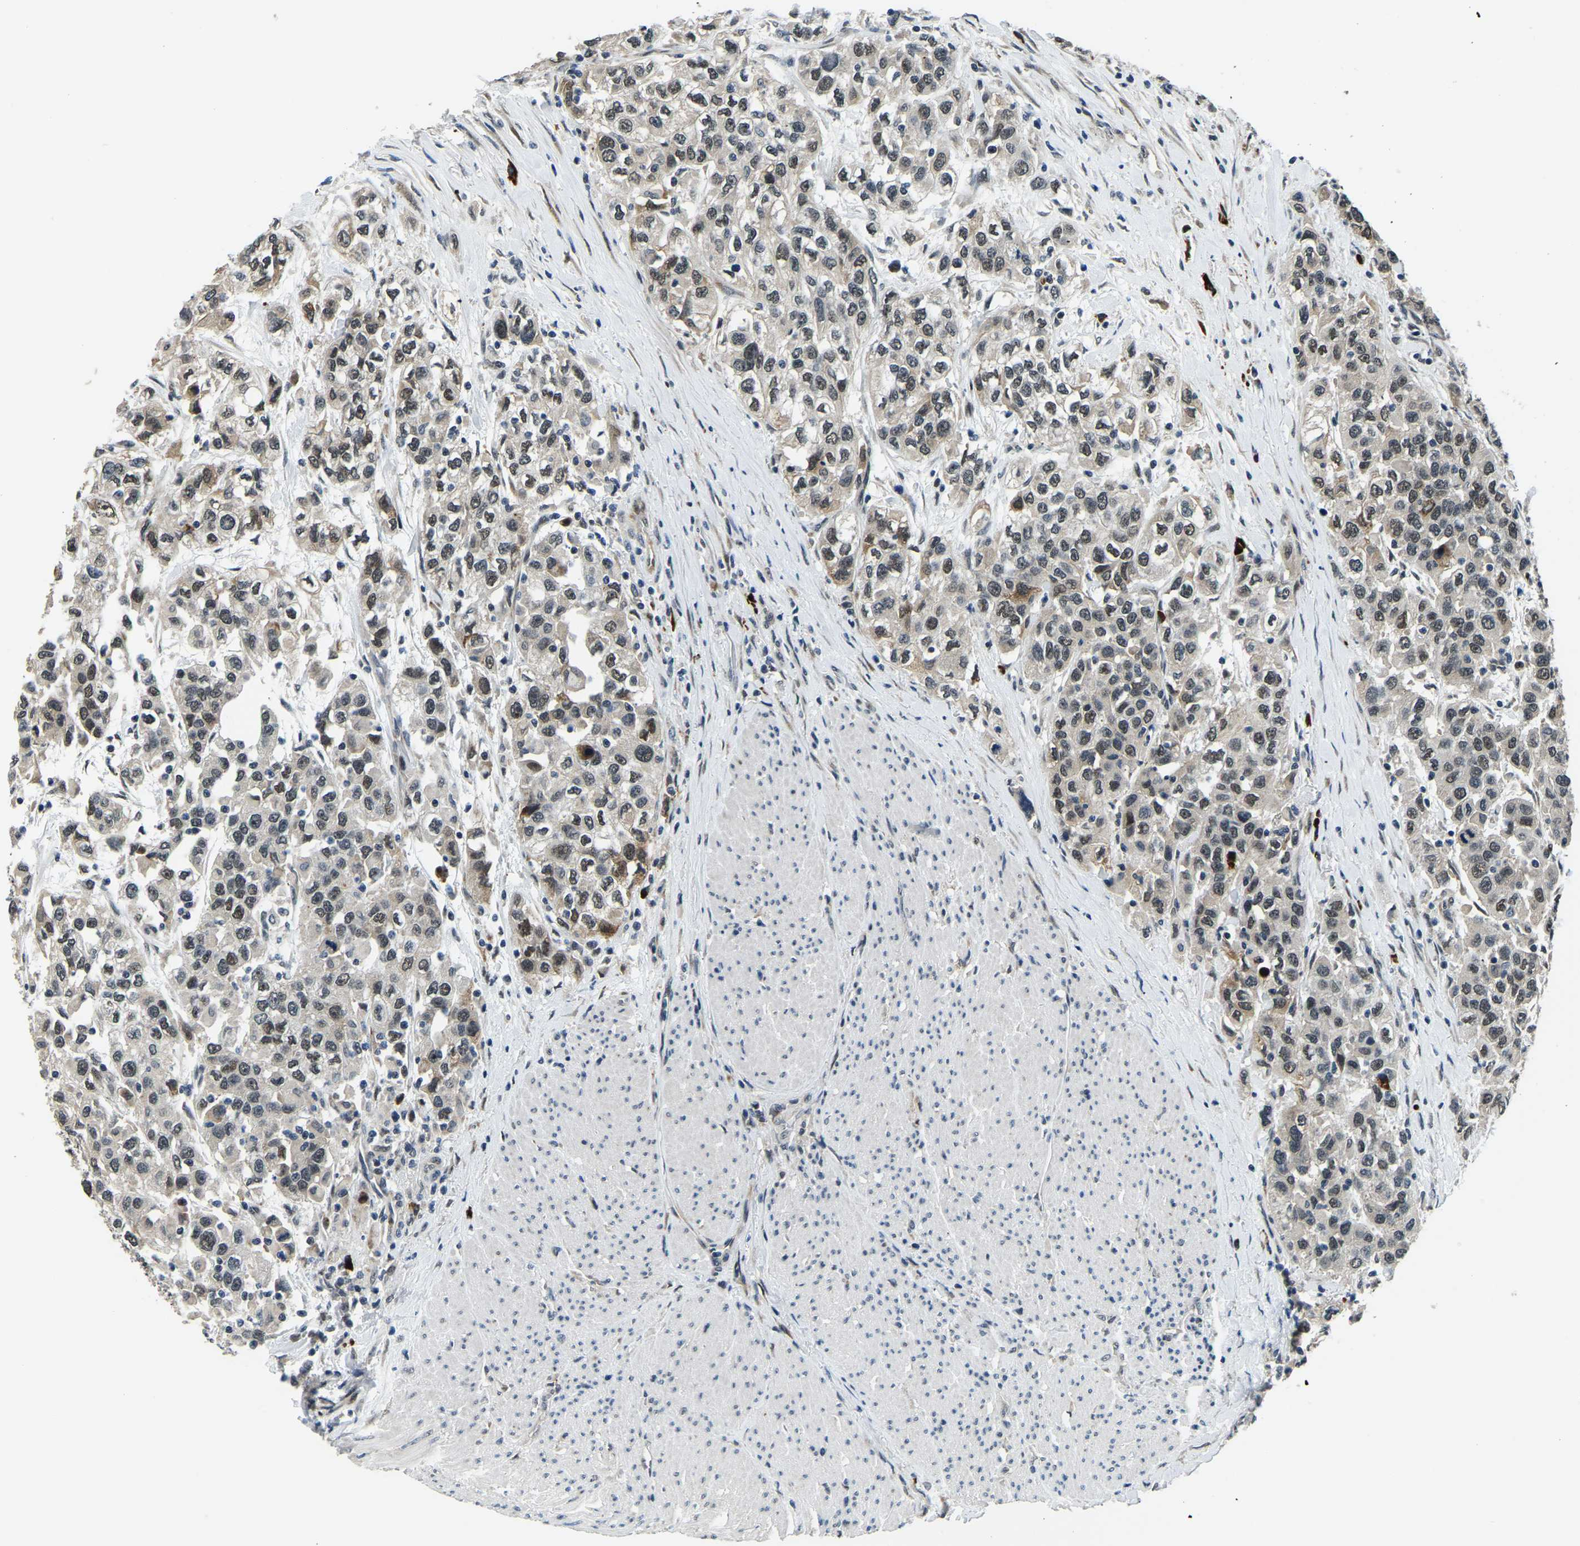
{"staining": {"intensity": "moderate", "quantity": "25%-75%", "location": "nuclear"}, "tissue": "urothelial cancer", "cell_type": "Tumor cells", "image_type": "cancer", "snomed": [{"axis": "morphology", "description": "Urothelial carcinoma, High grade"}, {"axis": "topography", "description": "Urinary bladder"}], "caption": "This image demonstrates high-grade urothelial carcinoma stained with immunohistochemistry (IHC) to label a protein in brown. The nuclear of tumor cells show moderate positivity for the protein. Nuclei are counter-stained blue.", "gene": "ING2", "patient": {"sex": "female", "age": 80}}